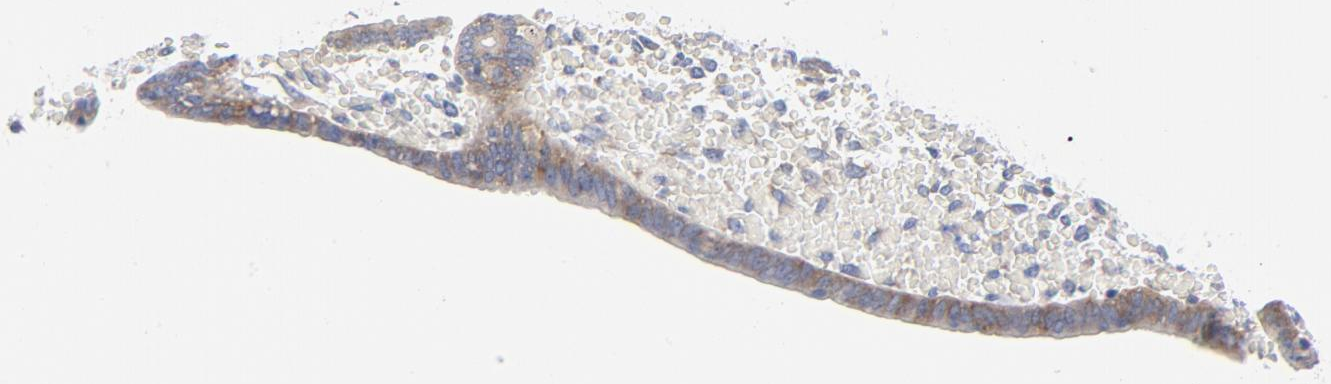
{"staining": {"intensity": "negative", "quantity": "none", "location": "none"}, "tissue": "endometrium", "cell_type": "Cells in endometrial stroma", "image_type": "normal", "snomed": [{"axis": "morphology", "description": "Normal tissue, NOS"}, {"axis": "topography", "description": "Endometrium"}], "caption": "Endometrium was stained to show a protein in brown. There is no significant staining in cells in endometrial stroma.", "gene": "CD86", "patient": {"sex": "female", "age": 42}}